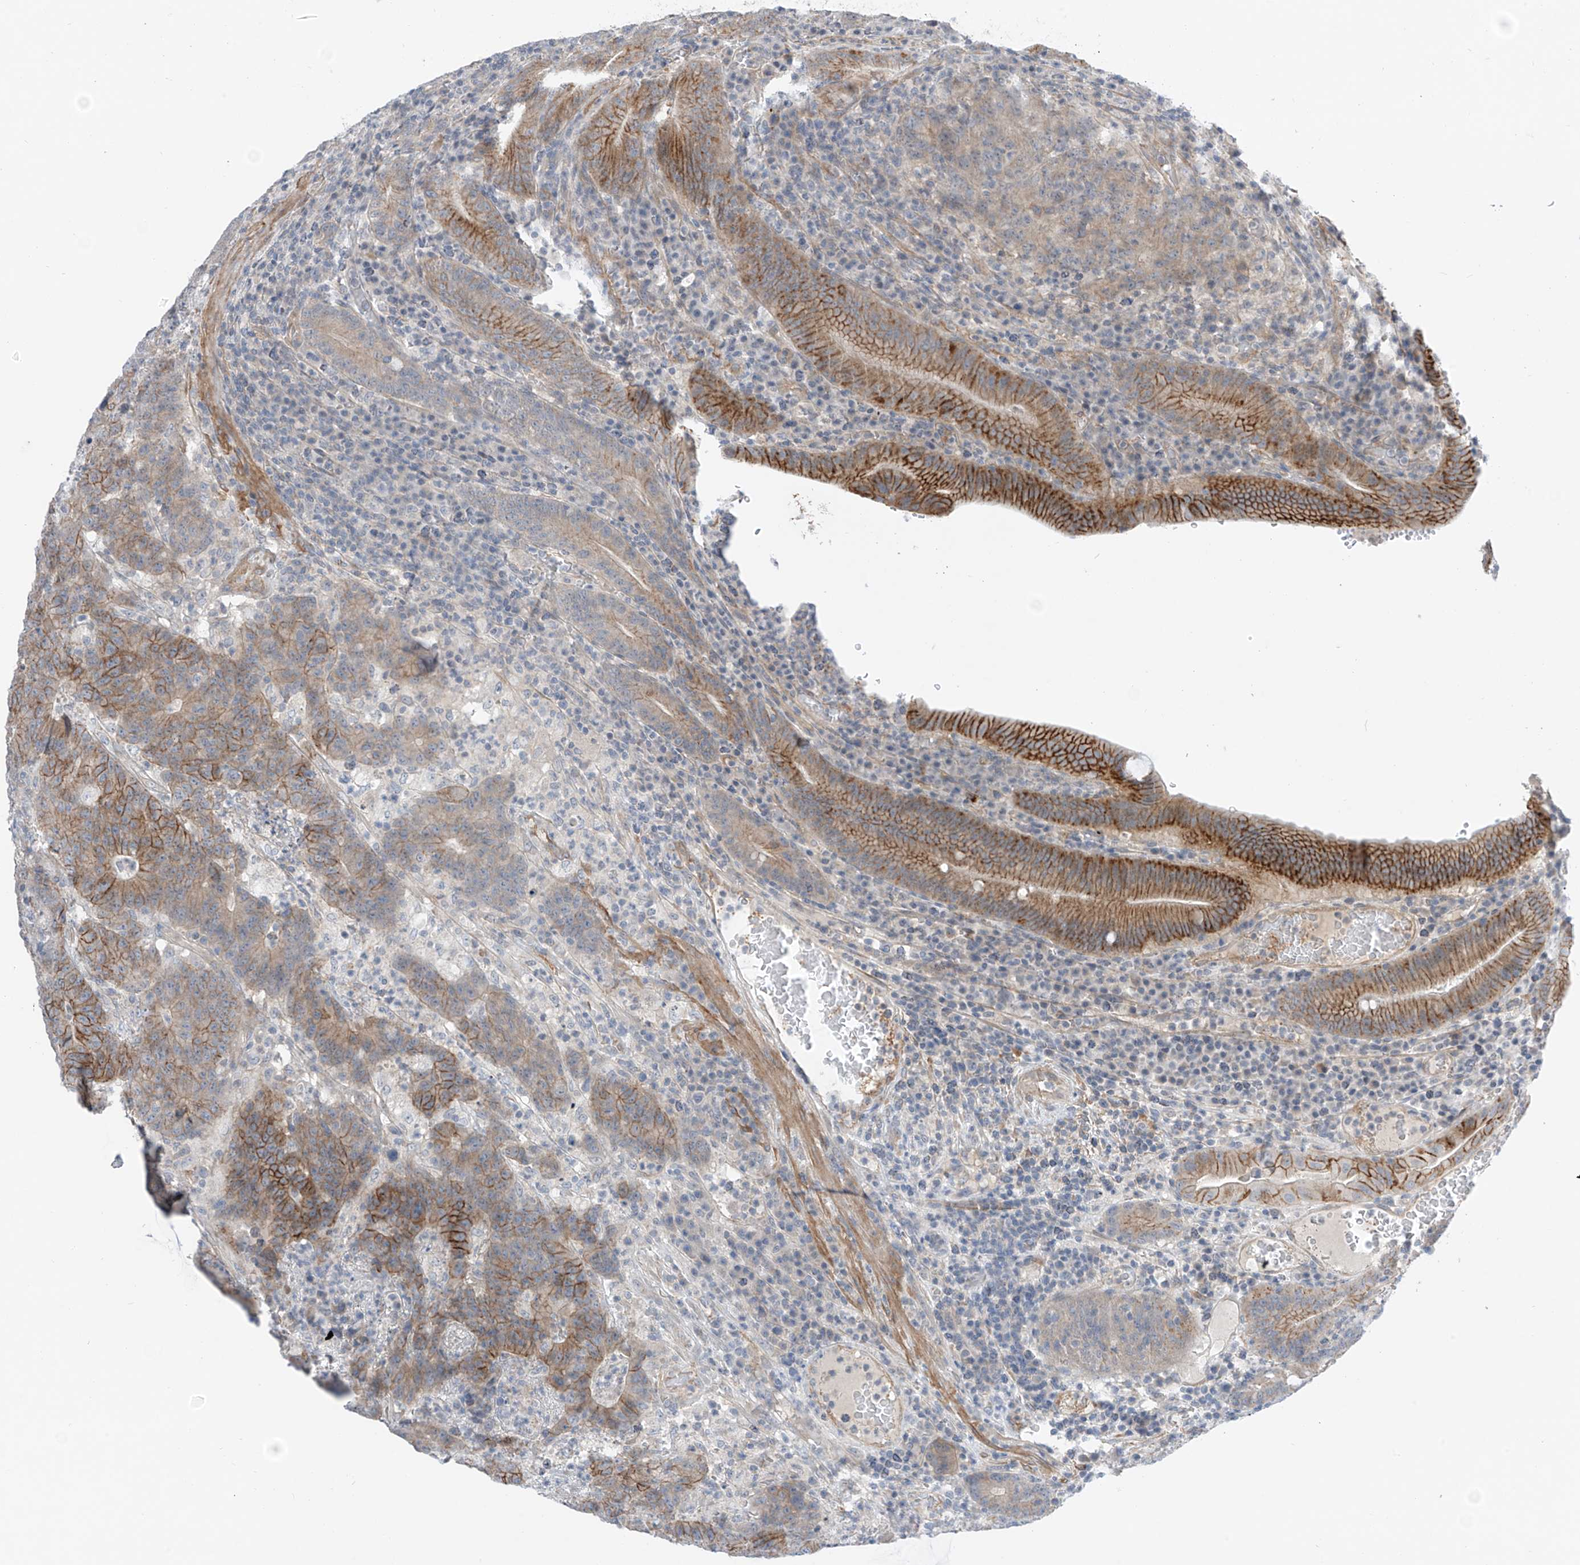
{"staining": {"intensity": "moderate", "quantity": ">75%", "location": "cytoplasmic/membranous"}, "tissue": "colorectal cancer", "cell_type": "Tumor cells", "image_type": "cancer", "snomed": [{"axis": "morphology", "description": "Normal tissue, NOS"}, {"axis": "morphology", "description": "Adenocarcinoma, NOS"}, {"axis": "topography", "description": "Colon"}], "caption": "This is a micrograph of immunohistochemistry staining of colorectal adenocarcinoma, which shows moderate staining in the cytoplasmic/membranous of tumor cells.", "gene": "ABLIM2", "patient": {"sex": "female", "age": 75}}